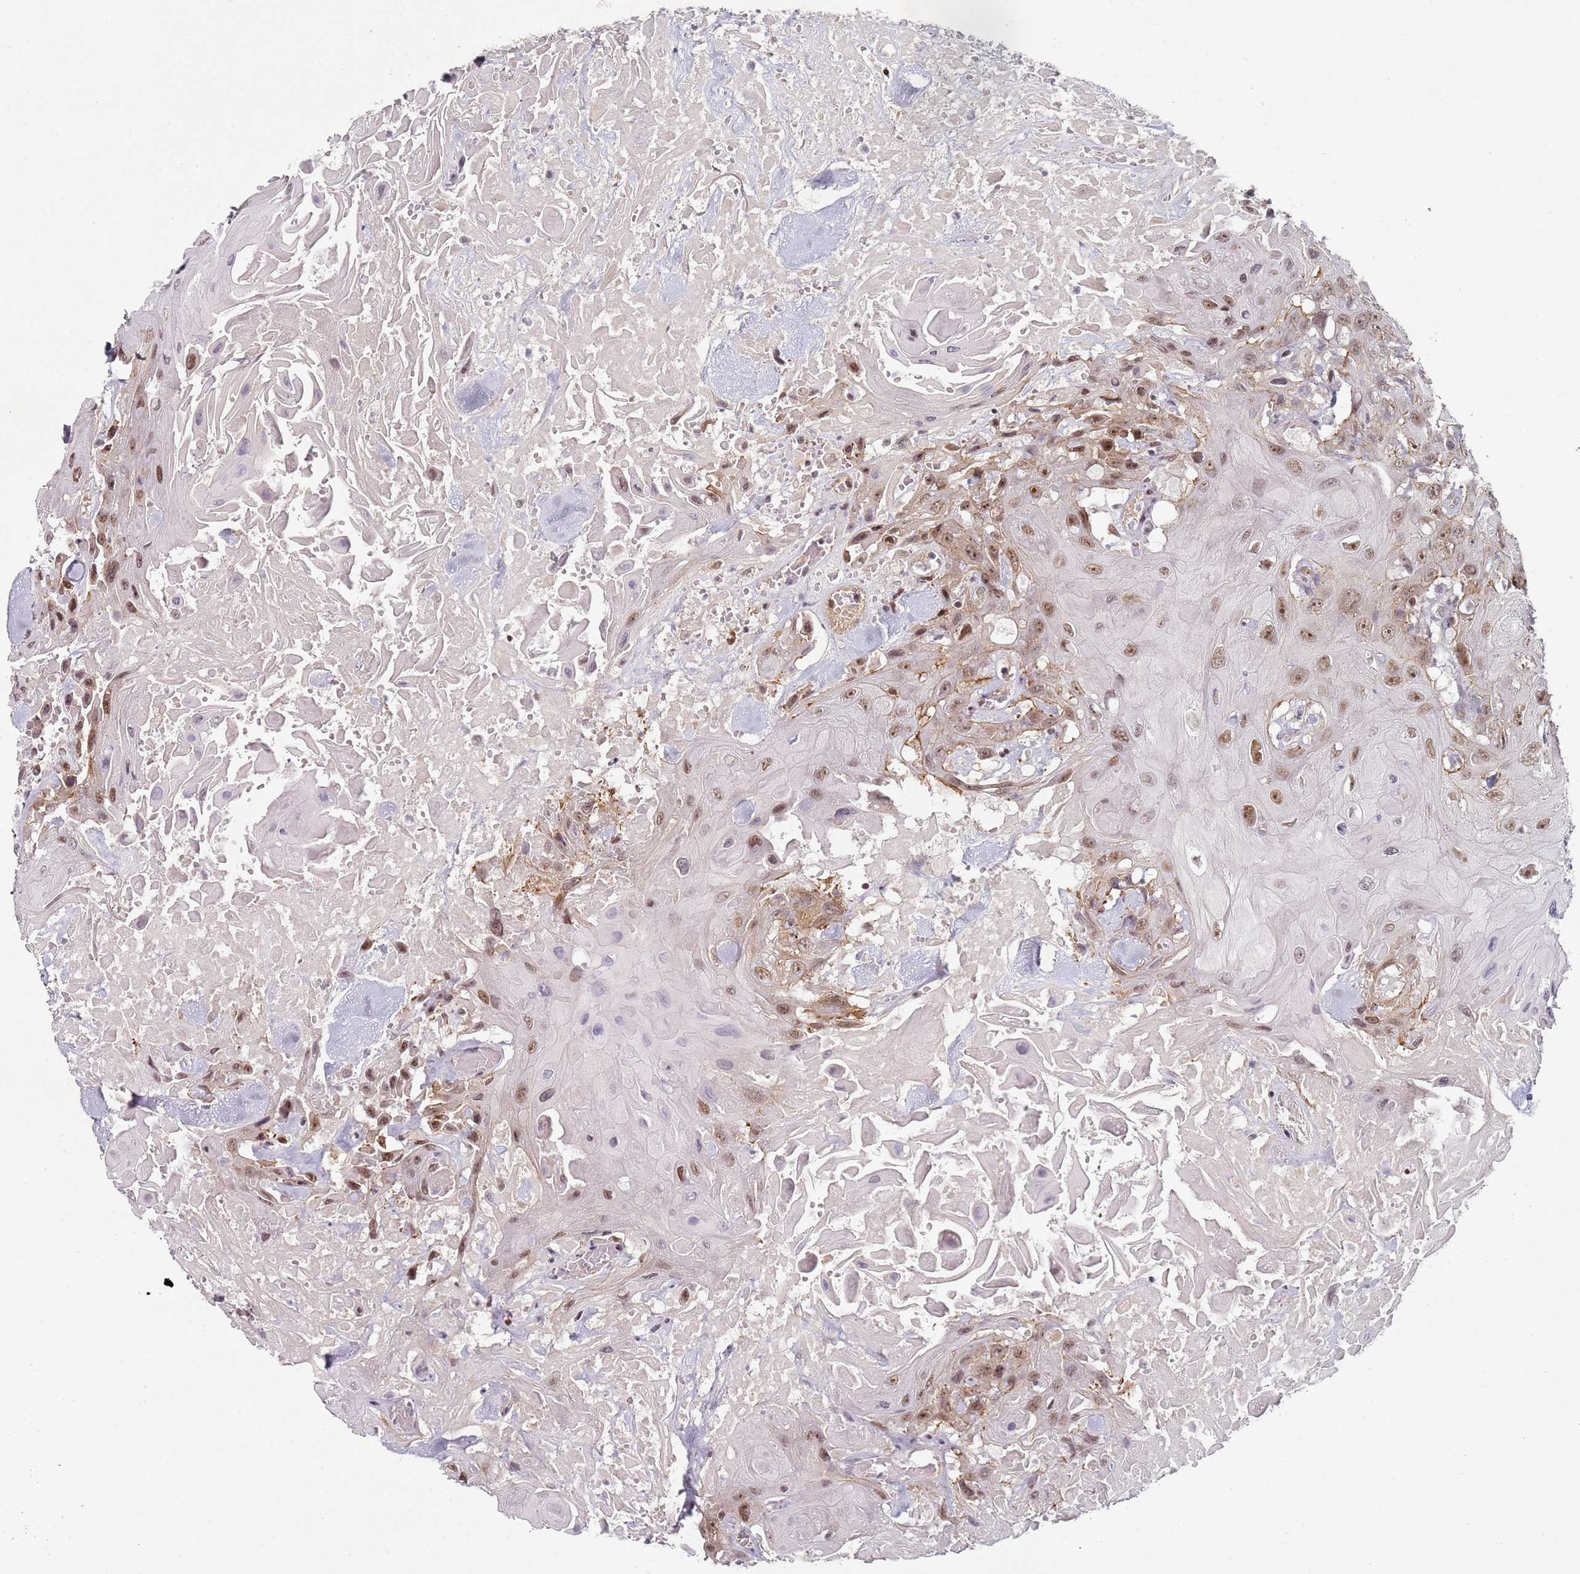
{"staining": {"intensity": "moderate", "quantity": ">75%", "location": "cytoplasmic/membranous,nuclear"}, "tissue": "head and neck cancer", "cell_type": "Tumor cells", "image_type": "cancer", "snomed": [{"axis": "morphology", "description": "Squamous cell carcinoma, NOS"}, {"axis": "topography", "description": "Head-Neck"}], "caption": "Immunohistochemistry (IHC) of head and neck cancer (squamous cell carcinoma) exhibits medium levels of moderate cytoplasmic/membranous and nuclear expression in about >75% of tumor cells.", "gene": "ATF6B", "patient": {"sex": "male", "age": 81}}